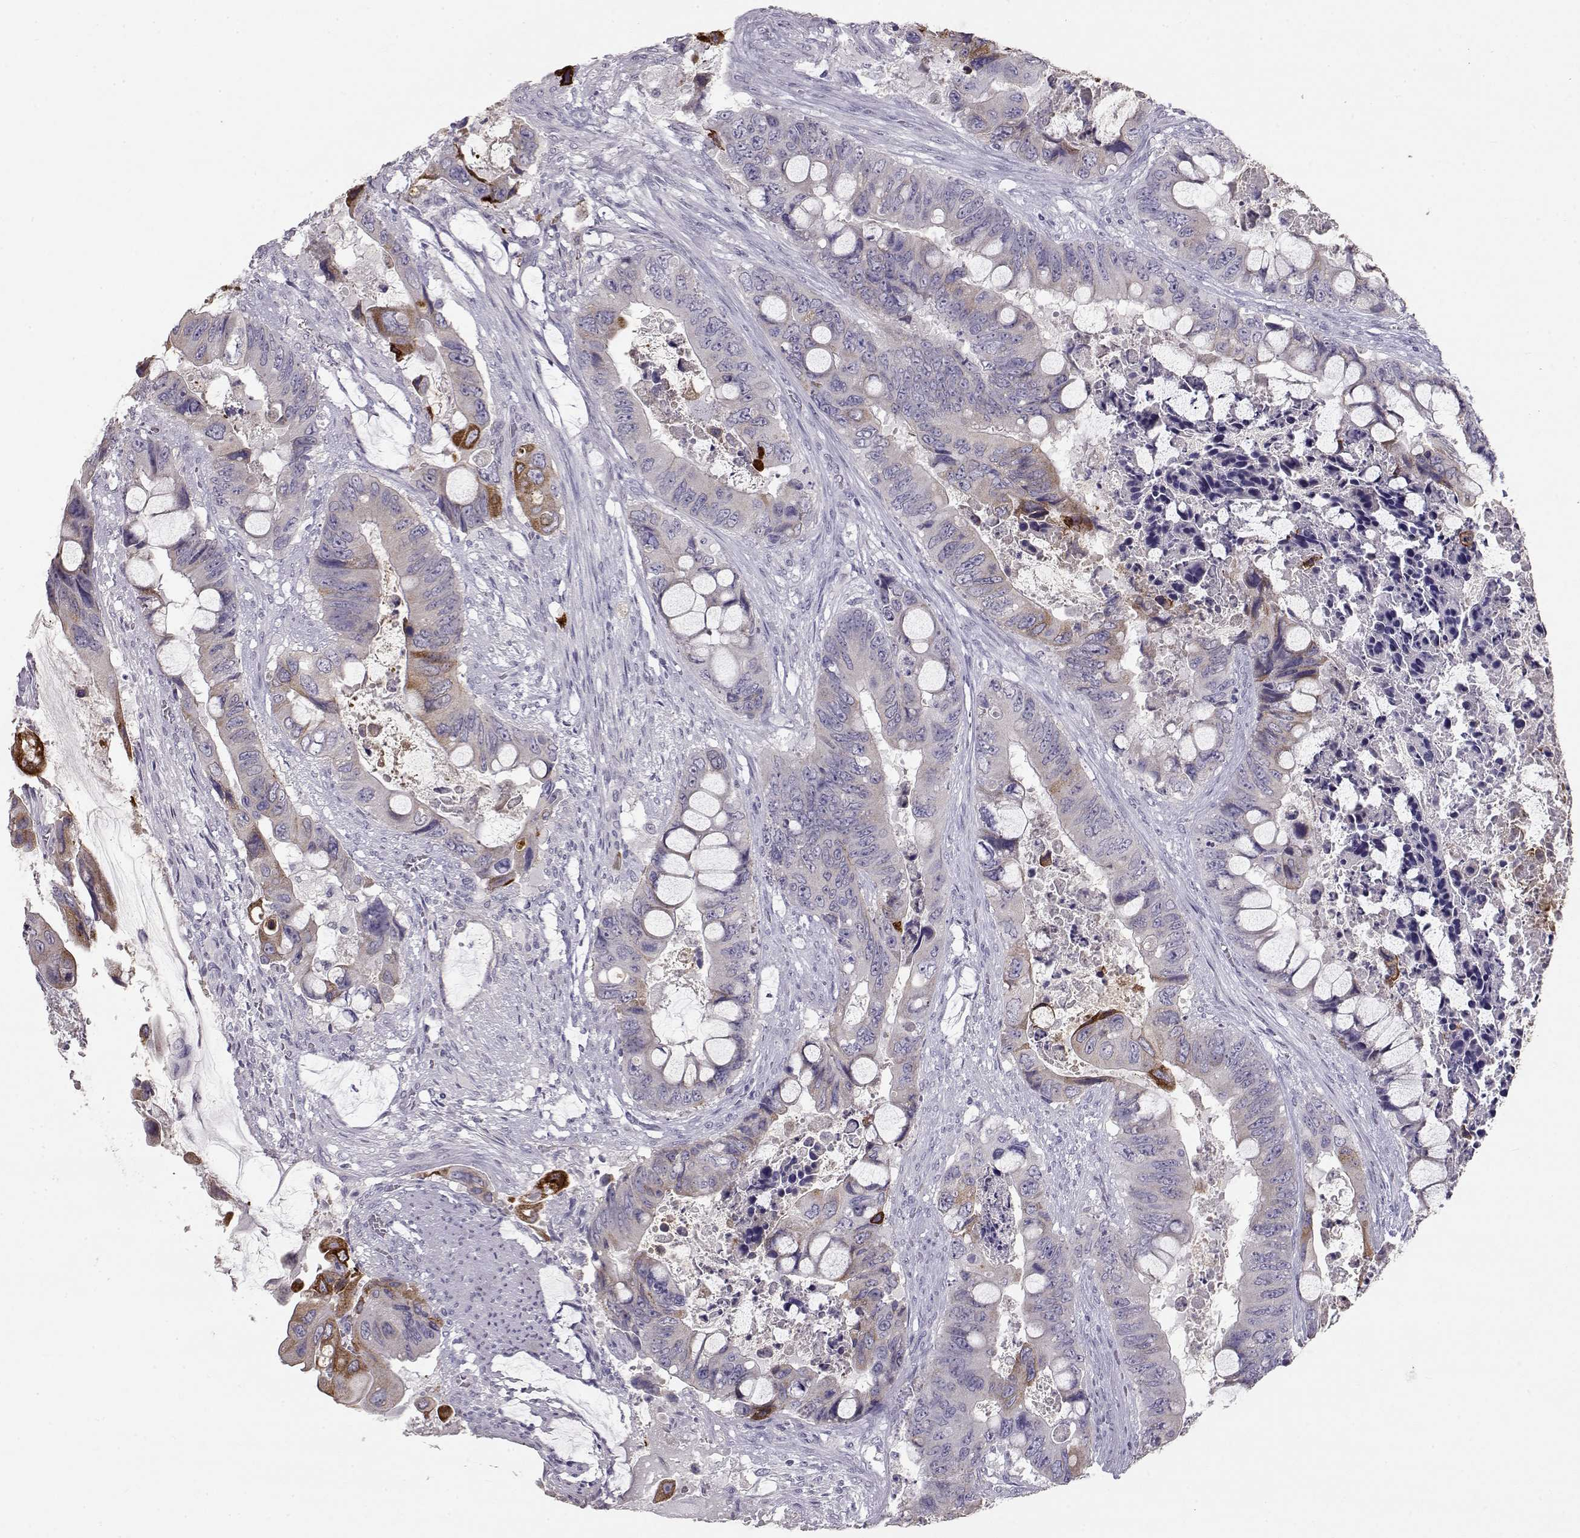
{"staining": {"intensity": "strong", "quantity": "<25%", "location": "cytoplasmic/membranous"}, "tissue": "colorectal cancer", "cell_type": "Tumor cells", "image_type": "cancer", "snomed": [{"axis": "morphology", "description": "Adenocarcinoma, NOS"}, {"axis": "topography", "description": "Rectum"}], "caption": "Immunohistochemical staining of colorectal cancer (adenocarcinoma) reveals medium levels of strong cytoplasmic/membranous protein expression in about <25% of tumor cells.", "gene": "LAMB3", "patient": {"sex": "male", "age": 63}}